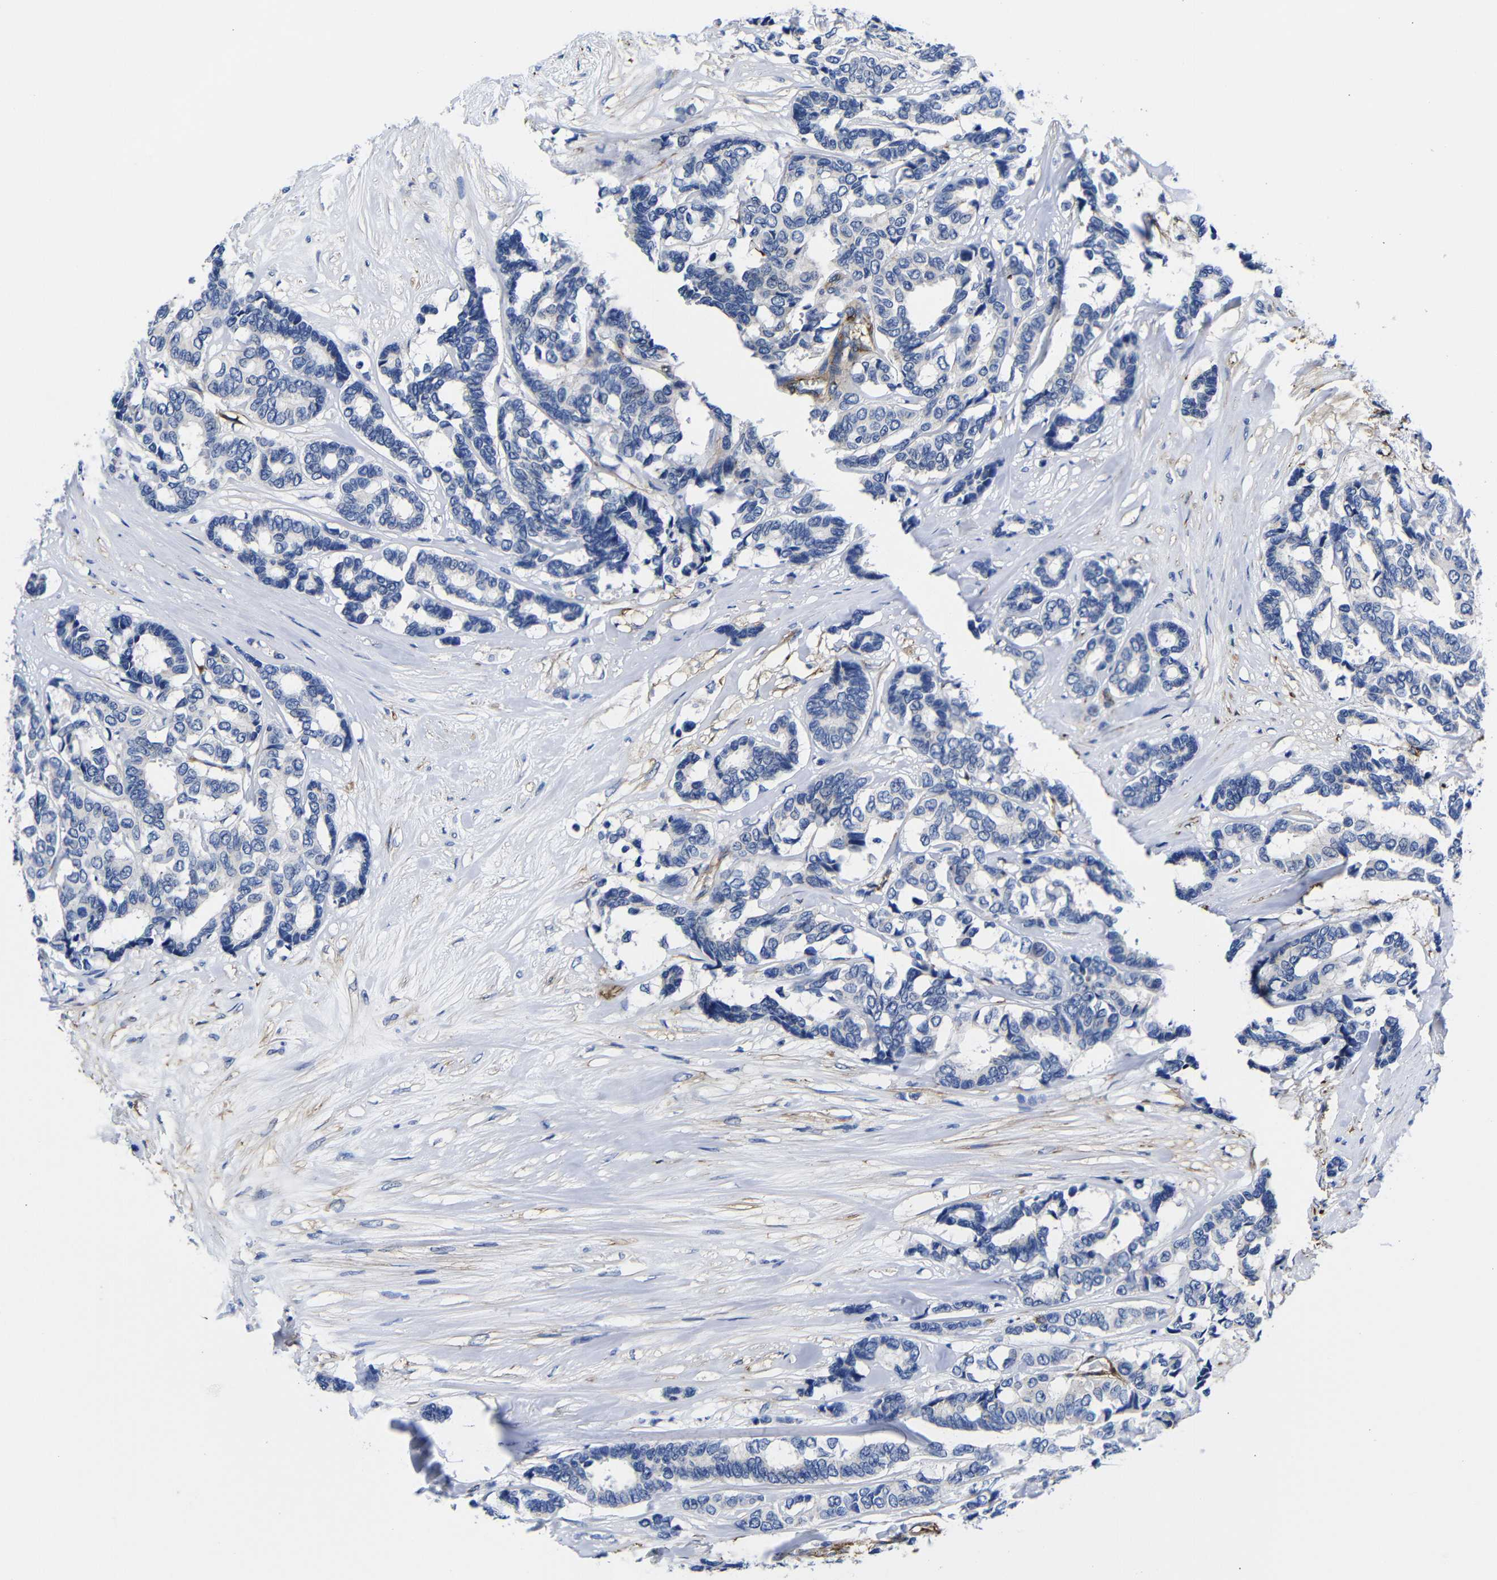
{"staining": {"intensity": "negative", "quantity": "none", "location": "none"}, "tissue": "breast cancer", "cell_type": "Tumor cells", "image_type": "cancer", "snomed": [{"axis": "morphology", "description": "Duct carcinoma"}, {"axis": "topography", "description": "Breast"}], "caption": "DAB immunohistochemical staining of invasive ductal carcinoma (breast) demonstrates no significant expression in tumor cells. Brightfield microscopy of IHC stained with DAB (3,3'-diaminobenzidine) (brown) and hematoxylin (blue), captured at high magnification.", "gene": "LRIG1", "patient": {"sex": "female", "age": 87}}